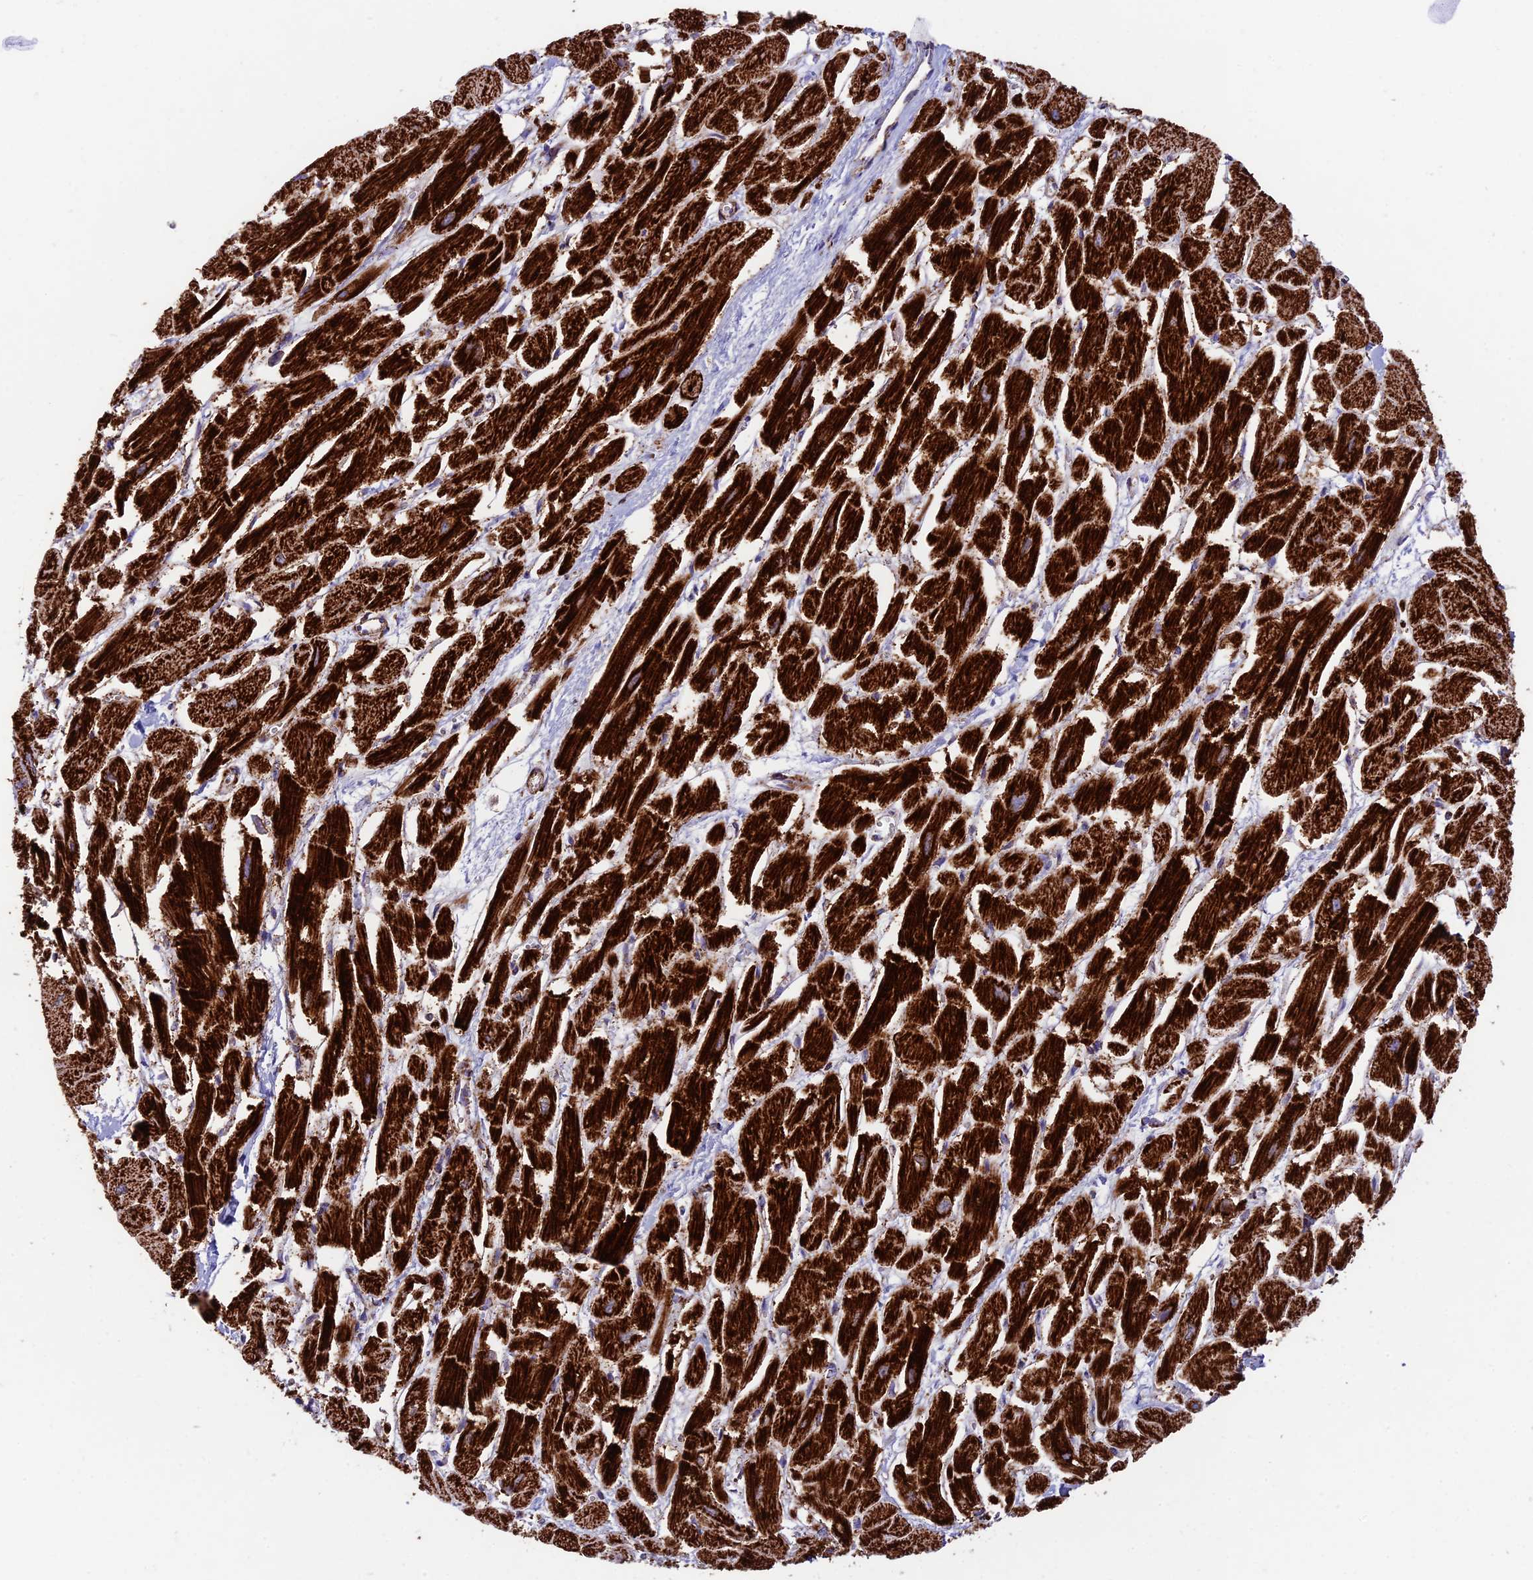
{"staining": {"intensity": "strong", "quantity": ">75%", "location": "cytoplasmic/membranous"}, "tissue": "heart muscle", "cell_type": "Cardiomyocytes", "image_type": "normal", "snomed": [{"axis": "morphology", "description": "Normal tissue, NOS"}, {"axis": "topography", "description": "Heart"}], "caption": "The histopathology image reveals immunohistochemical staining of unremarkable heart muscle. There is strong cytoplasmic/membranous positivity is identified in approximately >75% of cardiomyocytes. Ihc stains the protein of interest in brown and the nuclei are stained blue.", "gene": "CHCHD3", "patient": {"sex": "male", "age": 54}}